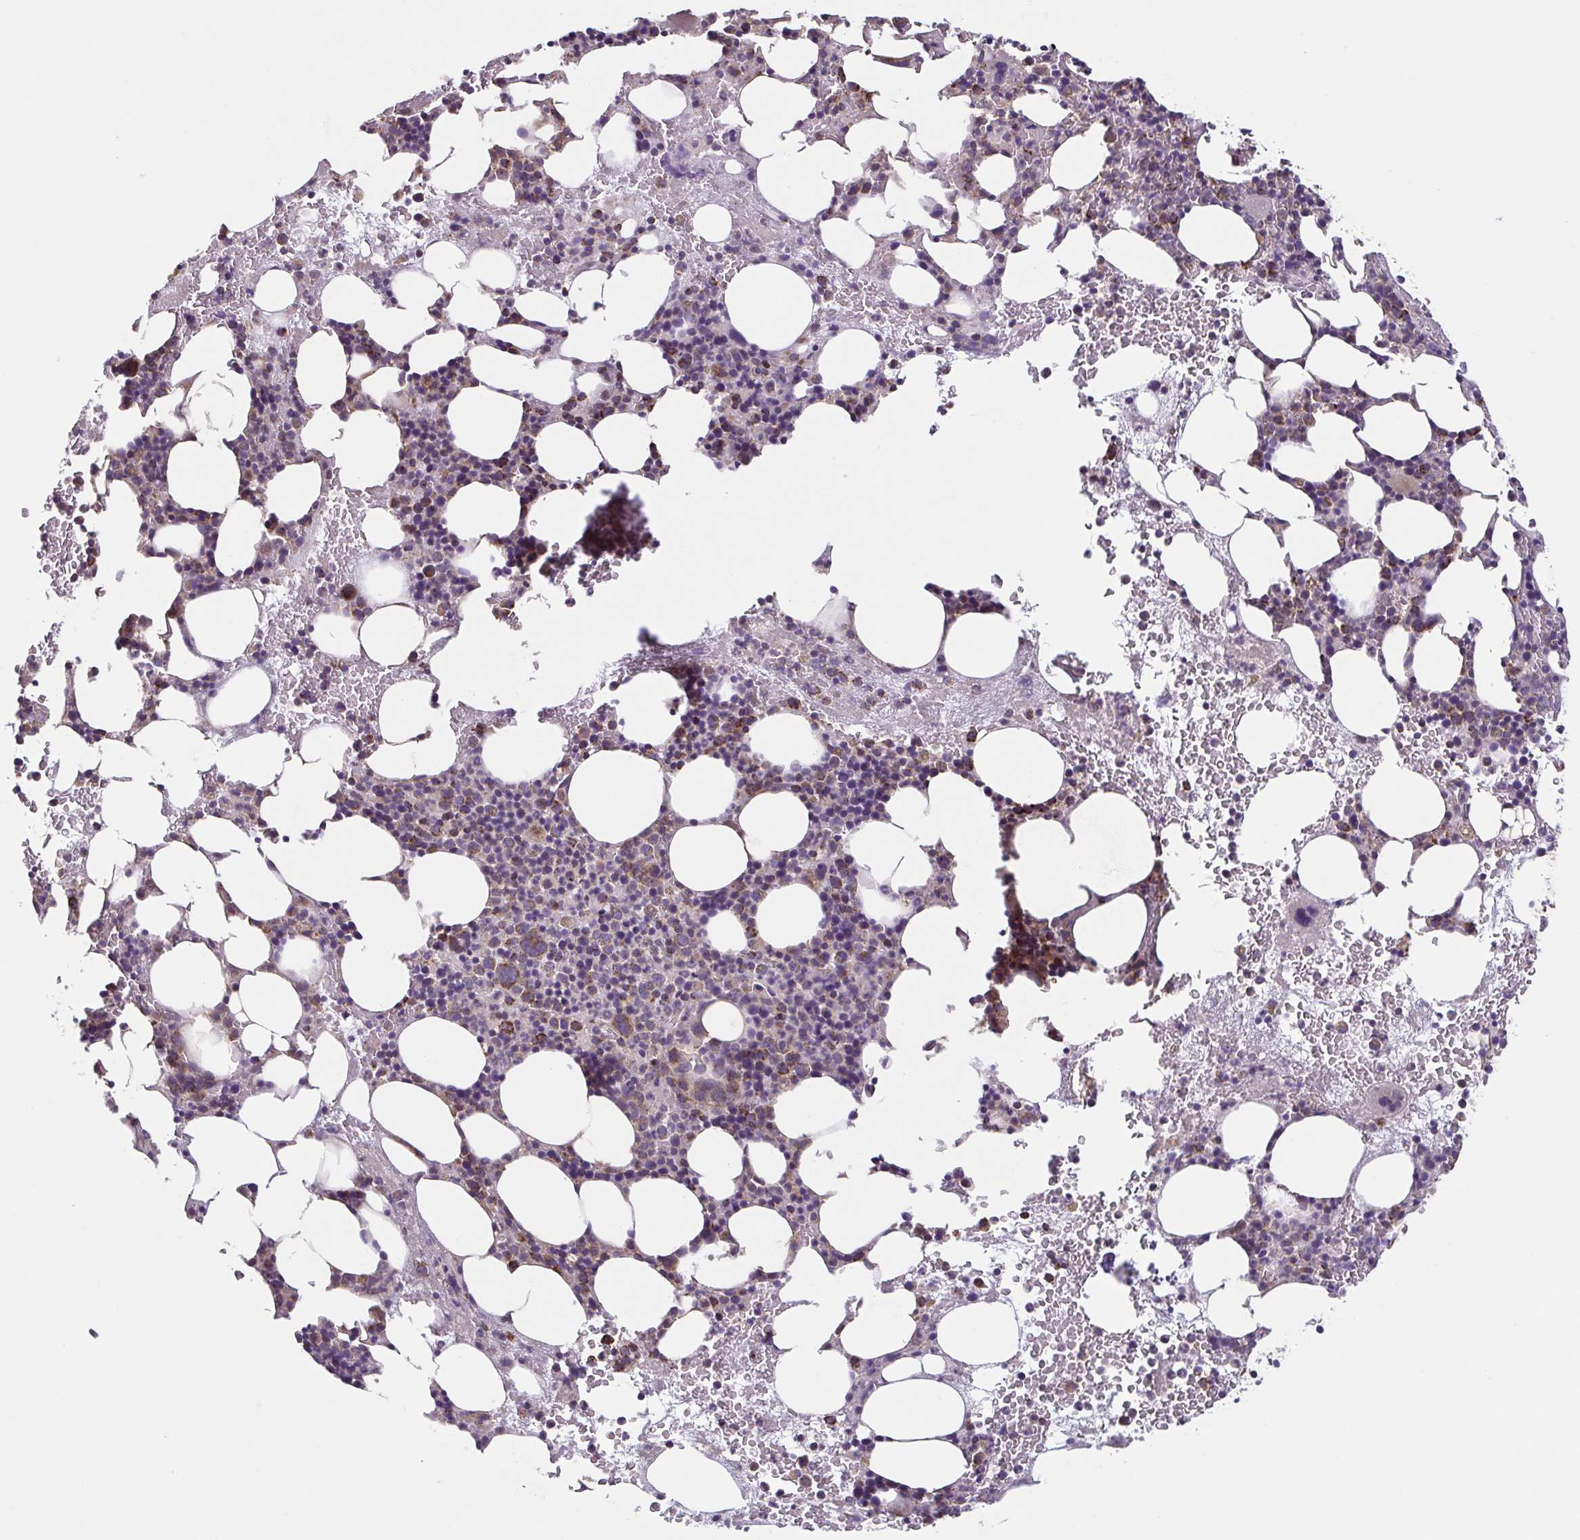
{"staining": {"intensity": "moderate", "quantity": "25%-75%", "location": "cytoplasmic/membranous"}, "tissue": "bone marrow", "cell_type": "Hematopoietic cells", "image_type": "normal", "snomed": [{"axis": "morphology", "description": "Normal tissue, NOS"}, {"axis": "topography", "description": "Bone marrow"}], "caption": "IHC staining of benign bone marrow, which exhibits medium levels of moderate cytoplasmic/membranous expression in approximately 25%-75% of hematopoietic cells indicating moderate cytoplasmic/membranous protein positivity. The staining was performed using DAB (3,3'-diaminobenzidine) (brown) for protein detection and nuclei were counterstained in hematoxylin (blue).", "gene": "DIP2B", "patient": {"sex": "female", "age": 72}}